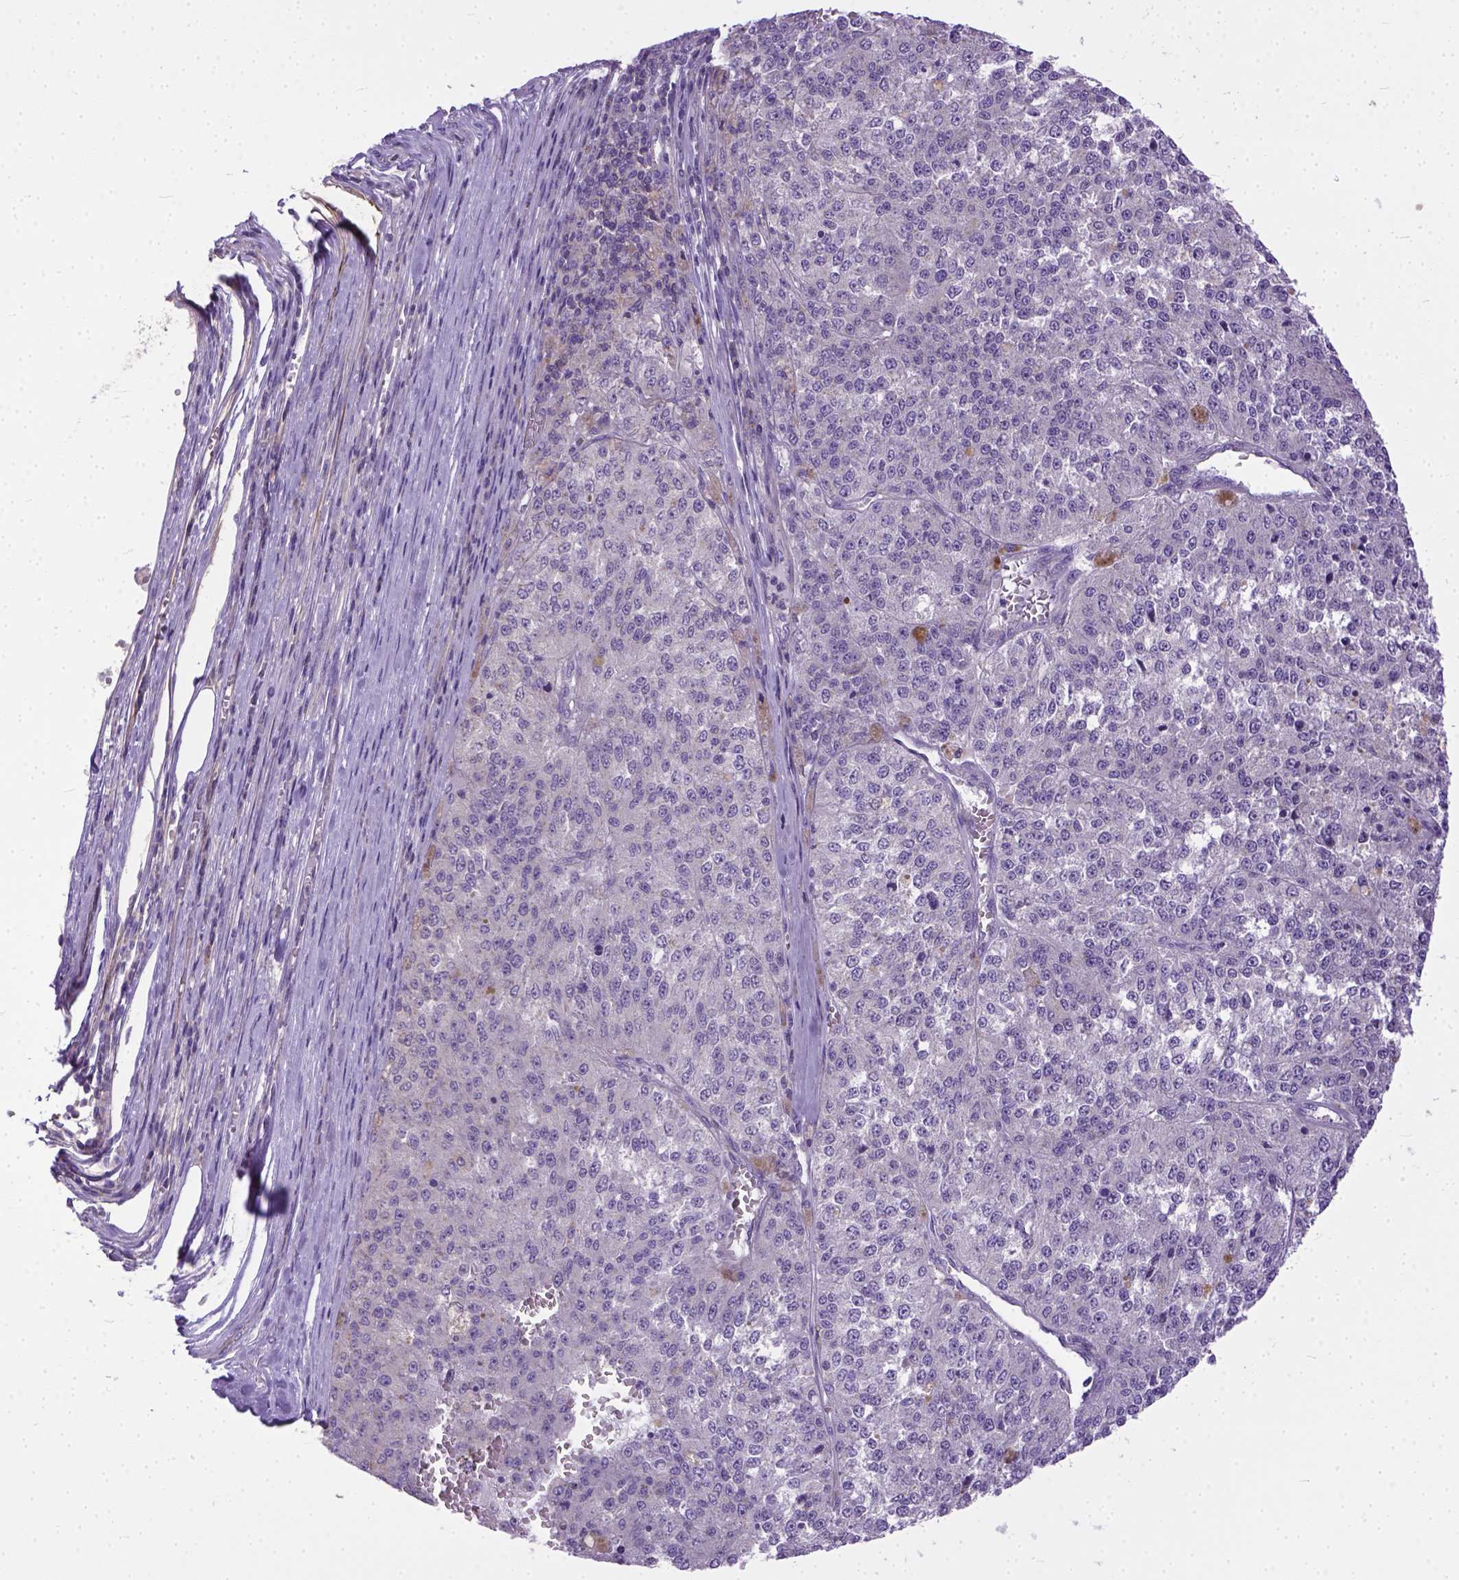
{"staining": {"intensity": "negative", "quantity": "none", "location": "none"}, "tissue": "melanoma", "cell_type": "Tumor cells", "image_type": "cancer", "snomed": [{"axis": "morphology", "description": "Malignant melanoma, Metastatic site"}, {"axis": "topography", "description": "Lymph node"}], "caption": "The immunohistochemistry photomicrograph has no significant staining in tumor cells of malignant melanoma (metastatic site) tissue.", "gene": "BANF2", "patient": {"sex": "female", "age": 64}}